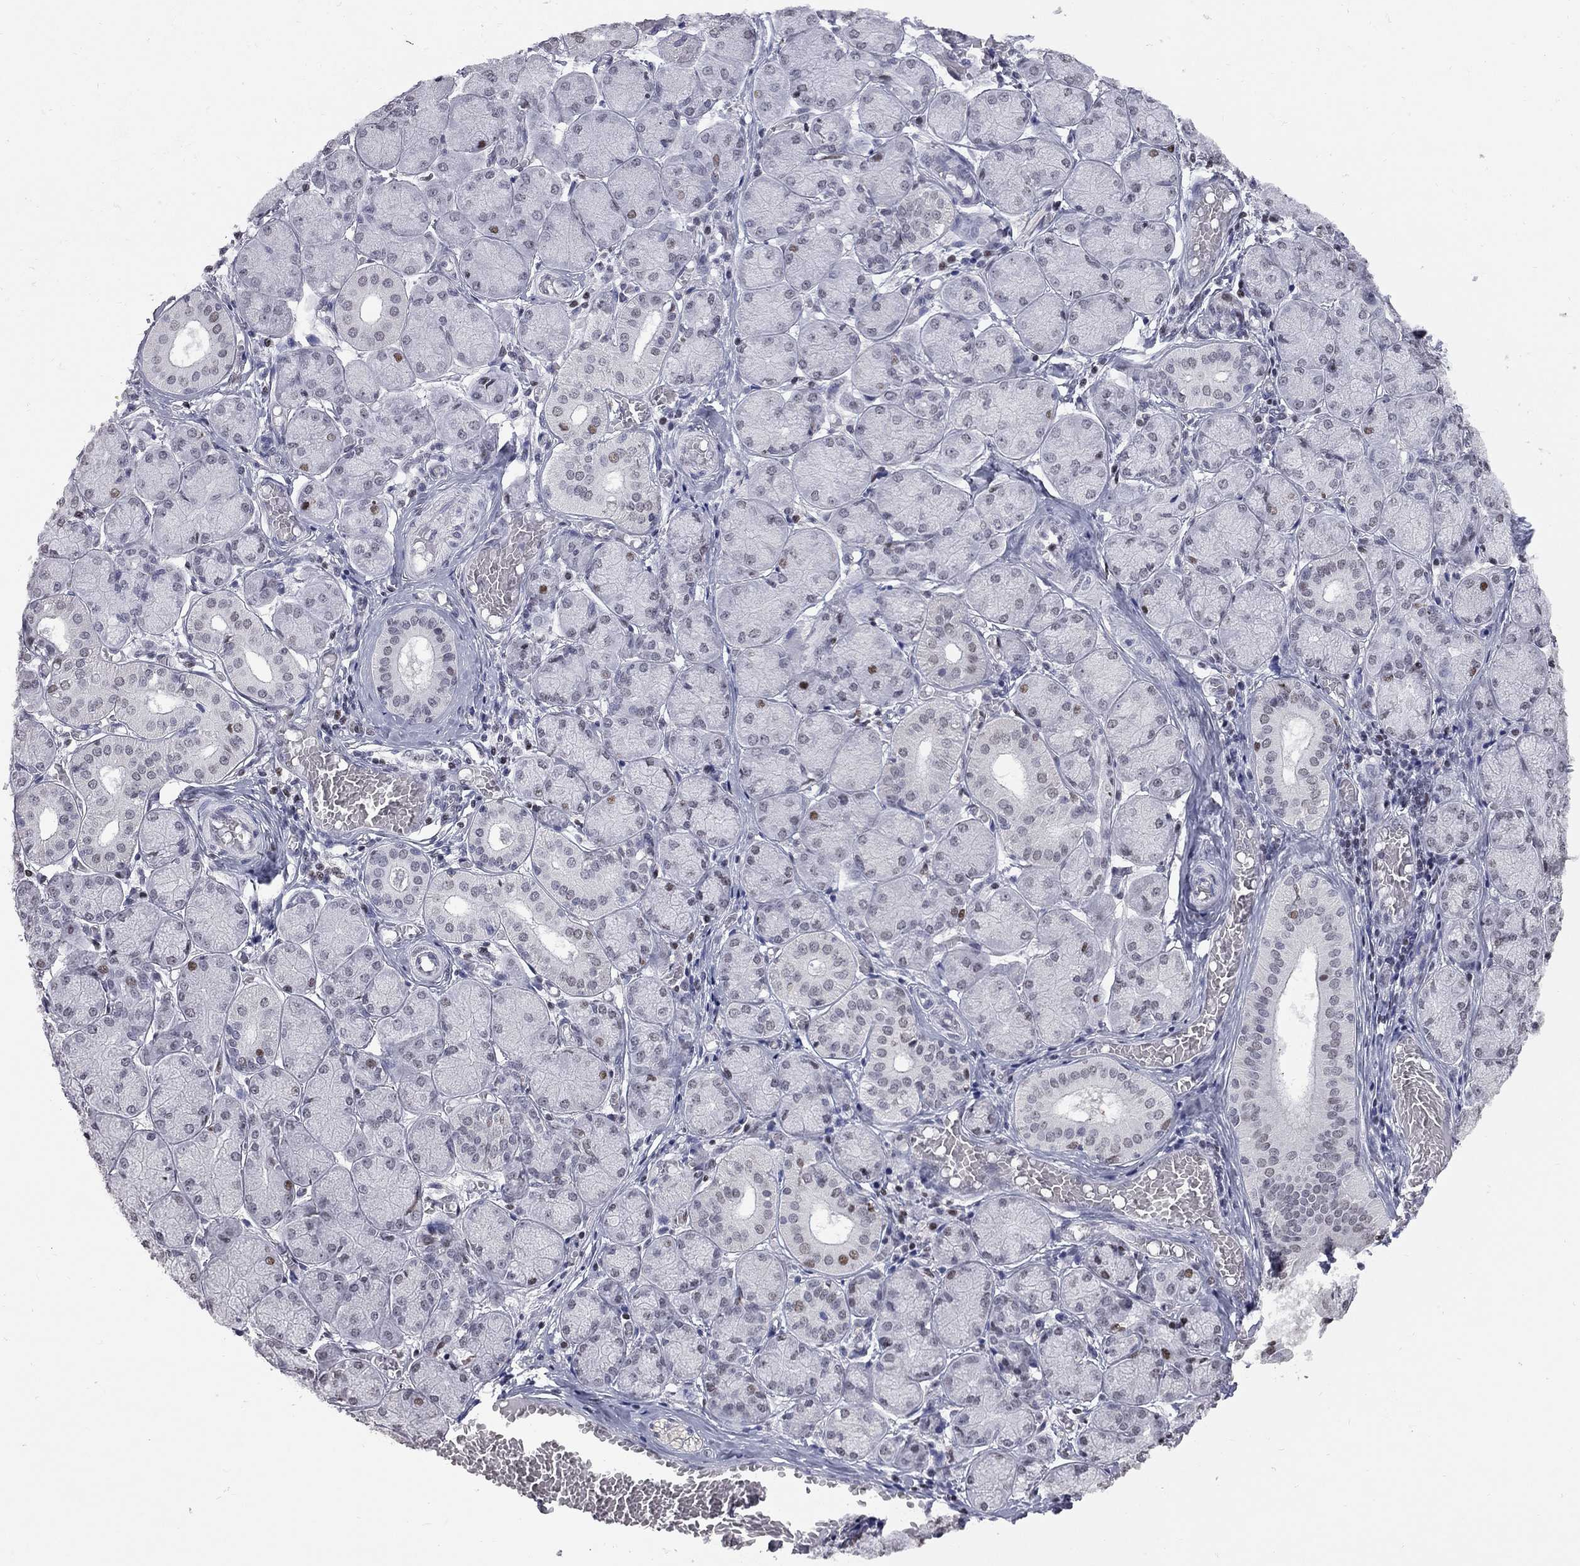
{"staining": {"intensity": "strong", "quantity": "<25%", "location": "nuclear"}, "tissue": "salivary gland", "cell_type": "Glandular cells", "image_type": "normal", "snomed": [{"axis": "morphology", "description": "Normal tissue, NOS"}, {"axis": "topography", "description": "Salivary gland"}, {"axis": "topography", "description": "Peripheral nerve tissue"}], "caption": "Immunohistochemistry (DAB) staining of normal human salivary gland displays strong nuclear protein positivity in about <25% of glandular cells. (DAB (3,3'-diaminobenzidine) IHC, brown staining for protein, blue staining for nuclei).", "gene": "ZNF154", "patient": {"sex": "female", "age": 24}}